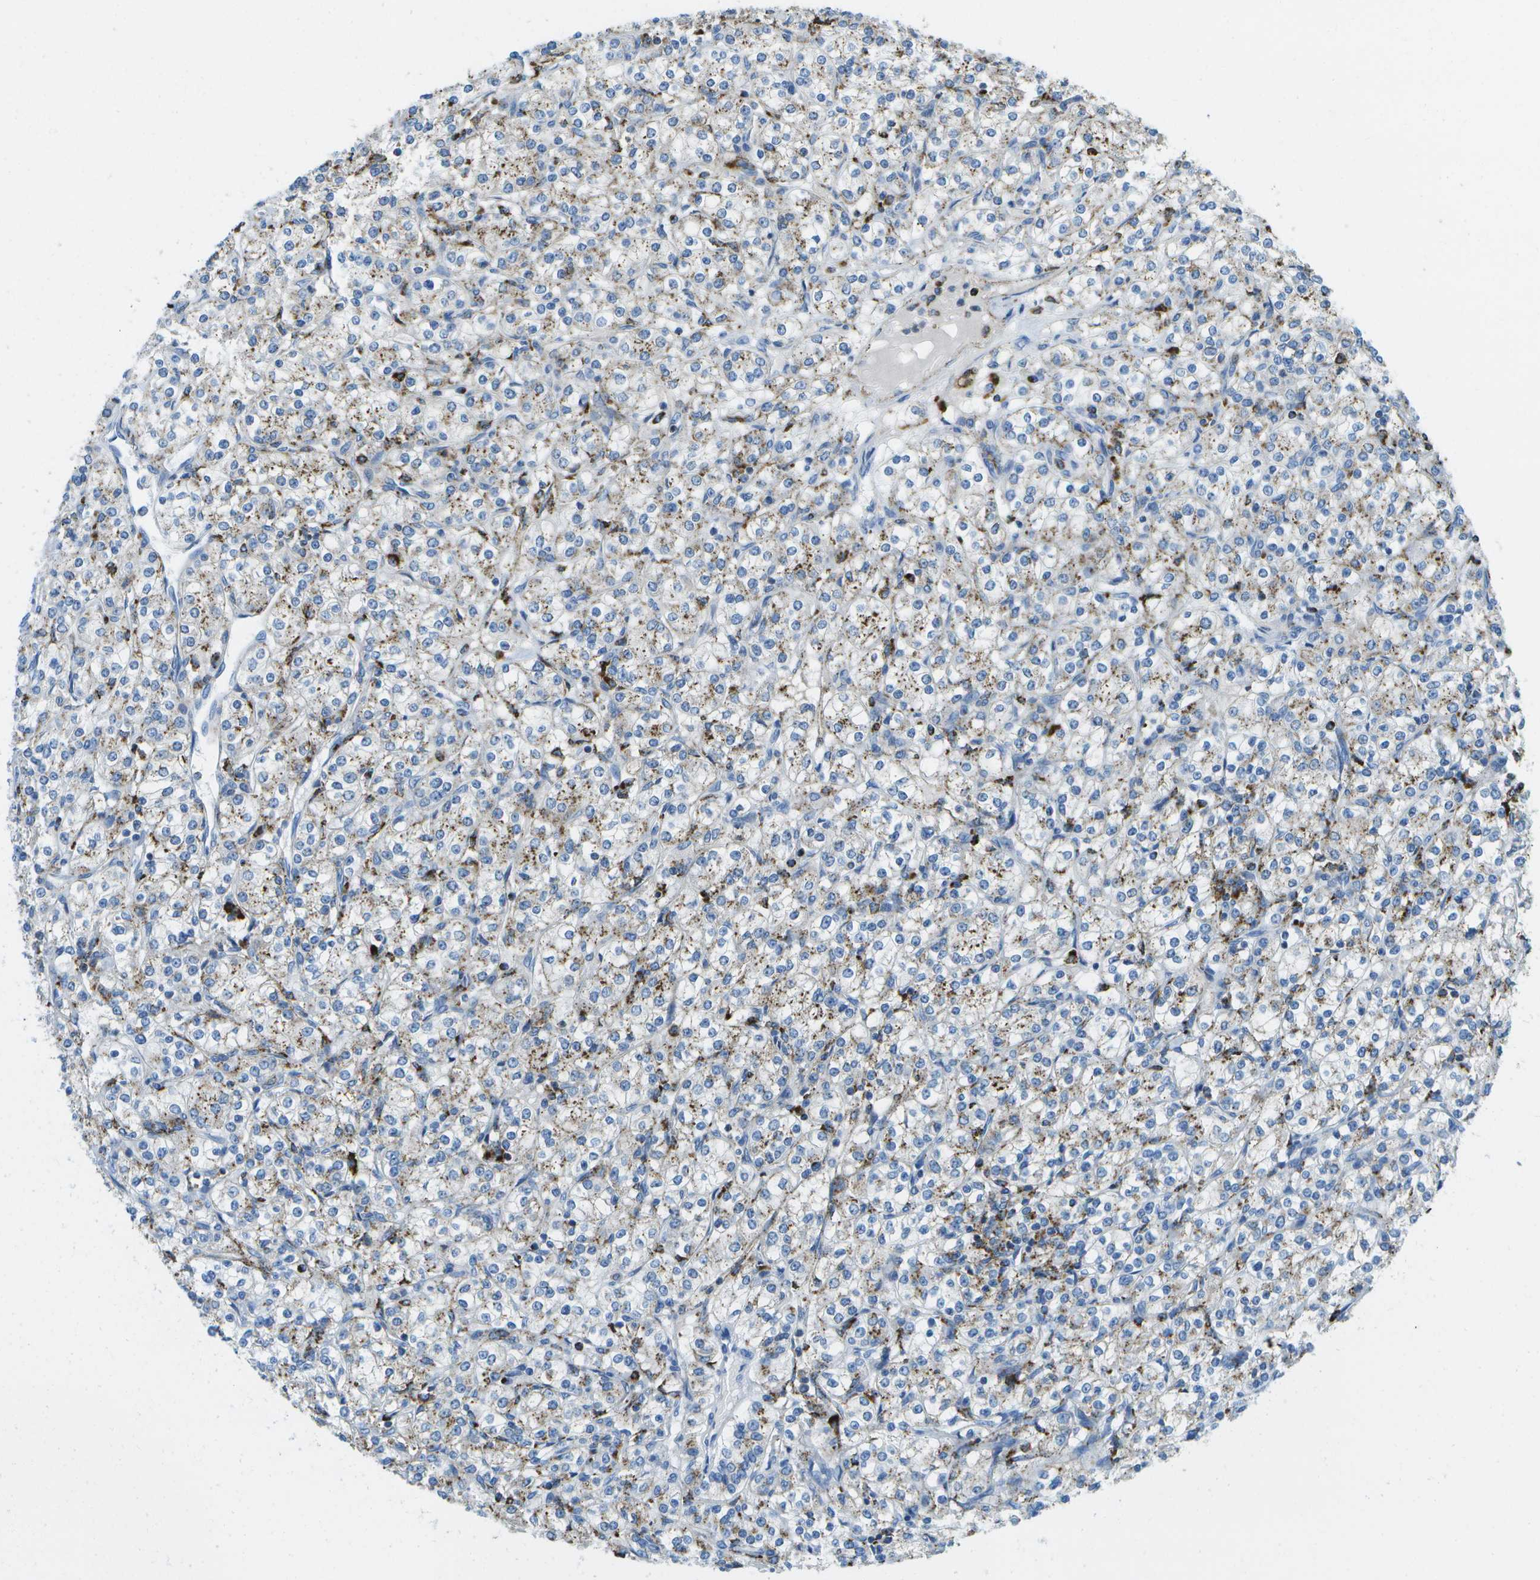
{"staining": {"intensity": "weak", "quantity": "25%-75%", "location": "cytoplasmic/membranous"}, "tissue": "renal cancer", "cell_type": "Tumor cells", "image_type": "cancer", "snomed": [{"axis": "morphology", "description": "Adenocarcinoma, NOS"}, {"axis": "topography", "description": "Kidney"}], "caption": "Brown immunohistochemical staining in human adenocarcinoma (renal) reveals weak cytoplasmic/membranous positivity in approximately 25%-75% of tumor cells.", "gene": "PRCP", "patient": {"sex": "male", "age": 77}}